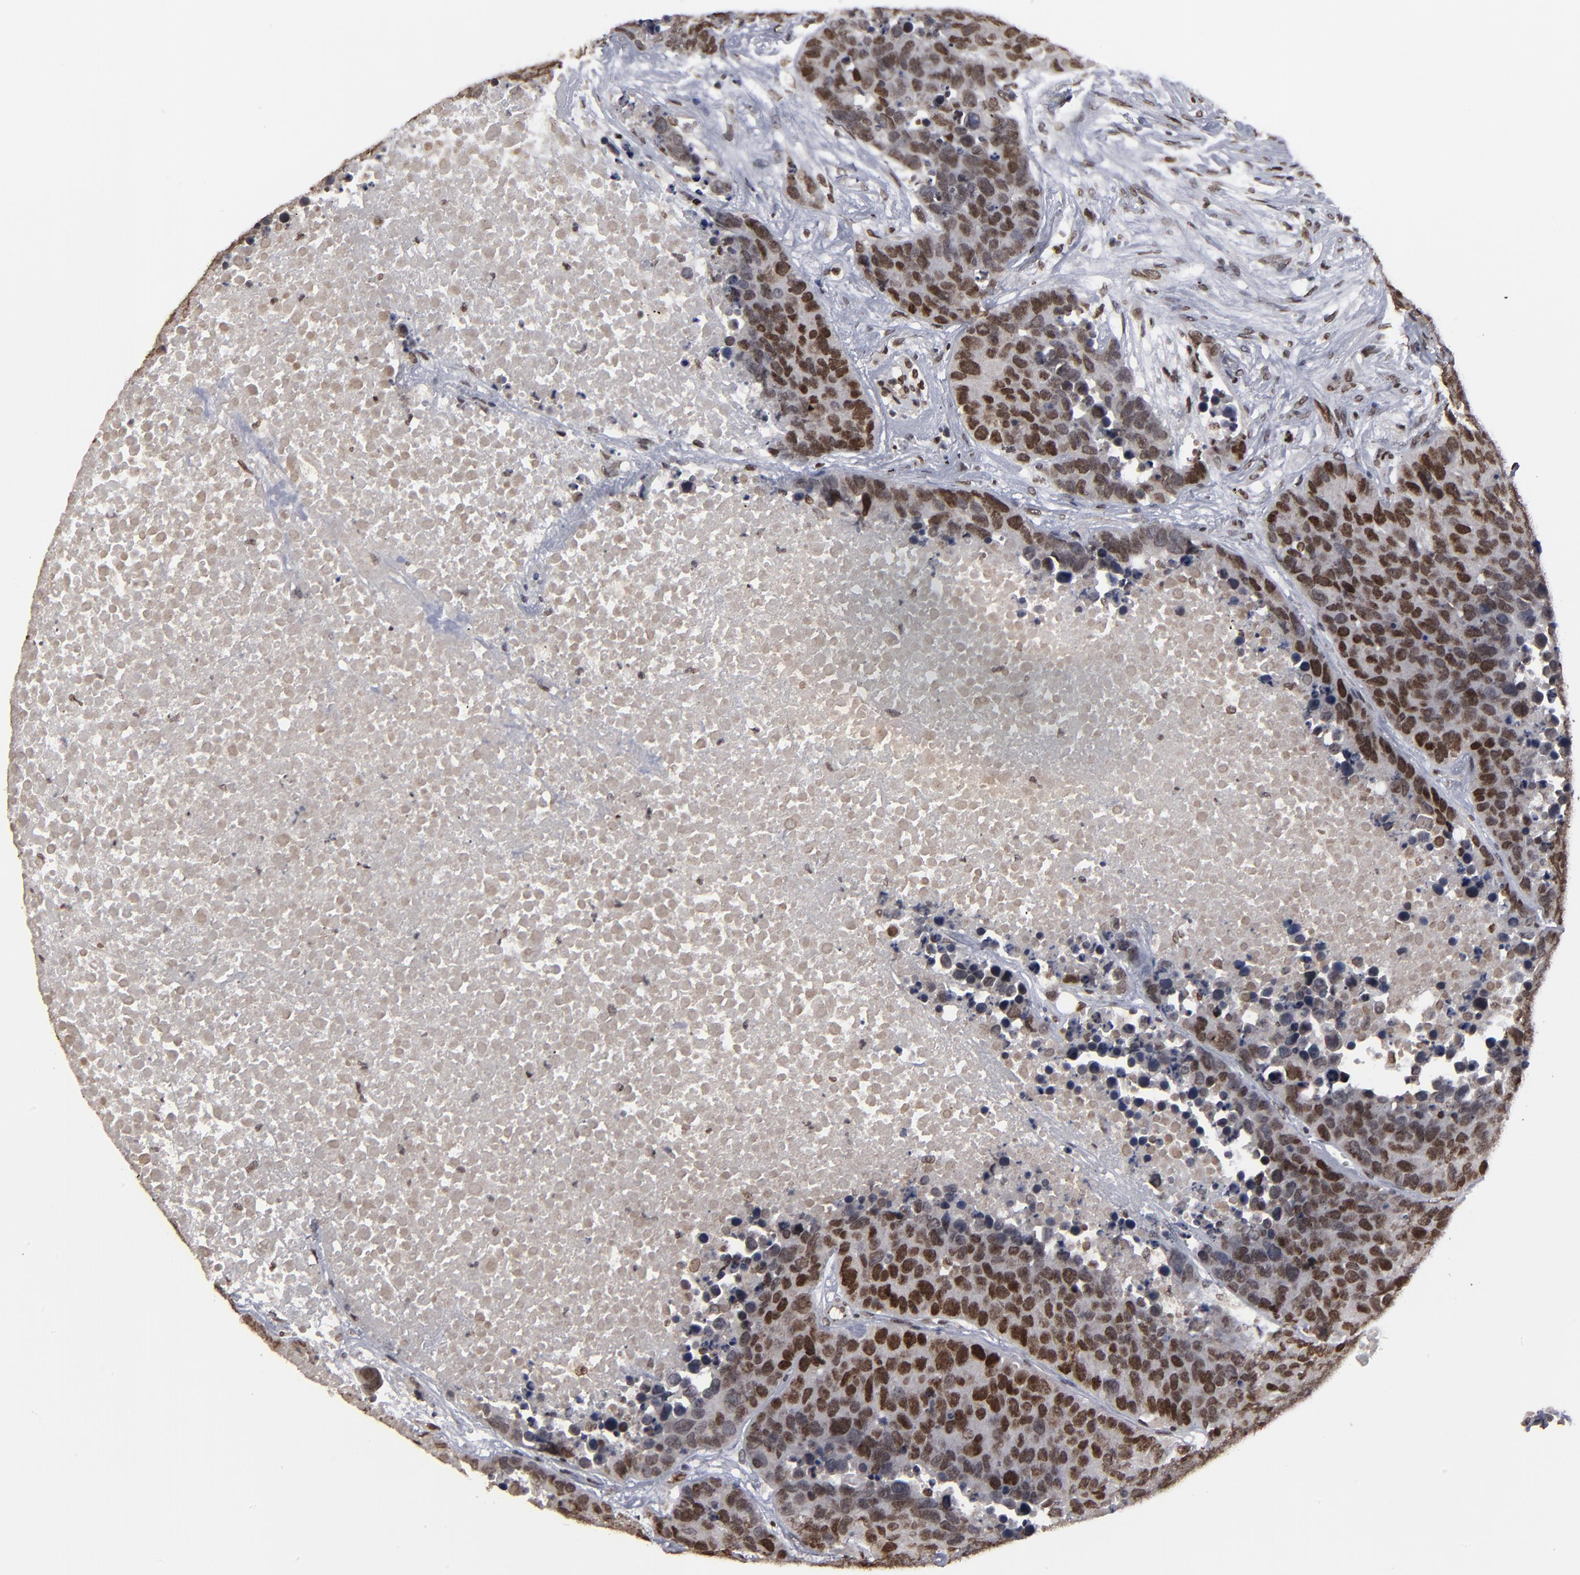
{"staining": {"intensity": "strong", "quantity": ">75%", "location": "nuclear"}, "tissue": "carcinoid", "cell_type": "Tumor cells", "image_type": "cancer", "snomed": [{"axis": "morphology", "description": "Carcinoid, malignant, NOS"}, {"axis": "topography", "description": "Lung"}], "caption": "Carcinoid (malignant) was stained to show a protein in brown. There is high levels of strong nuclear positivity in approximately >75% of tumor cells. The staining is performed using DAB brown chromogen to label protein expression. The nuclei are counter-stained blue using hematoxylin.", "gene": "BAZ1A", "patient": {"sex": "male", "age": 60}}